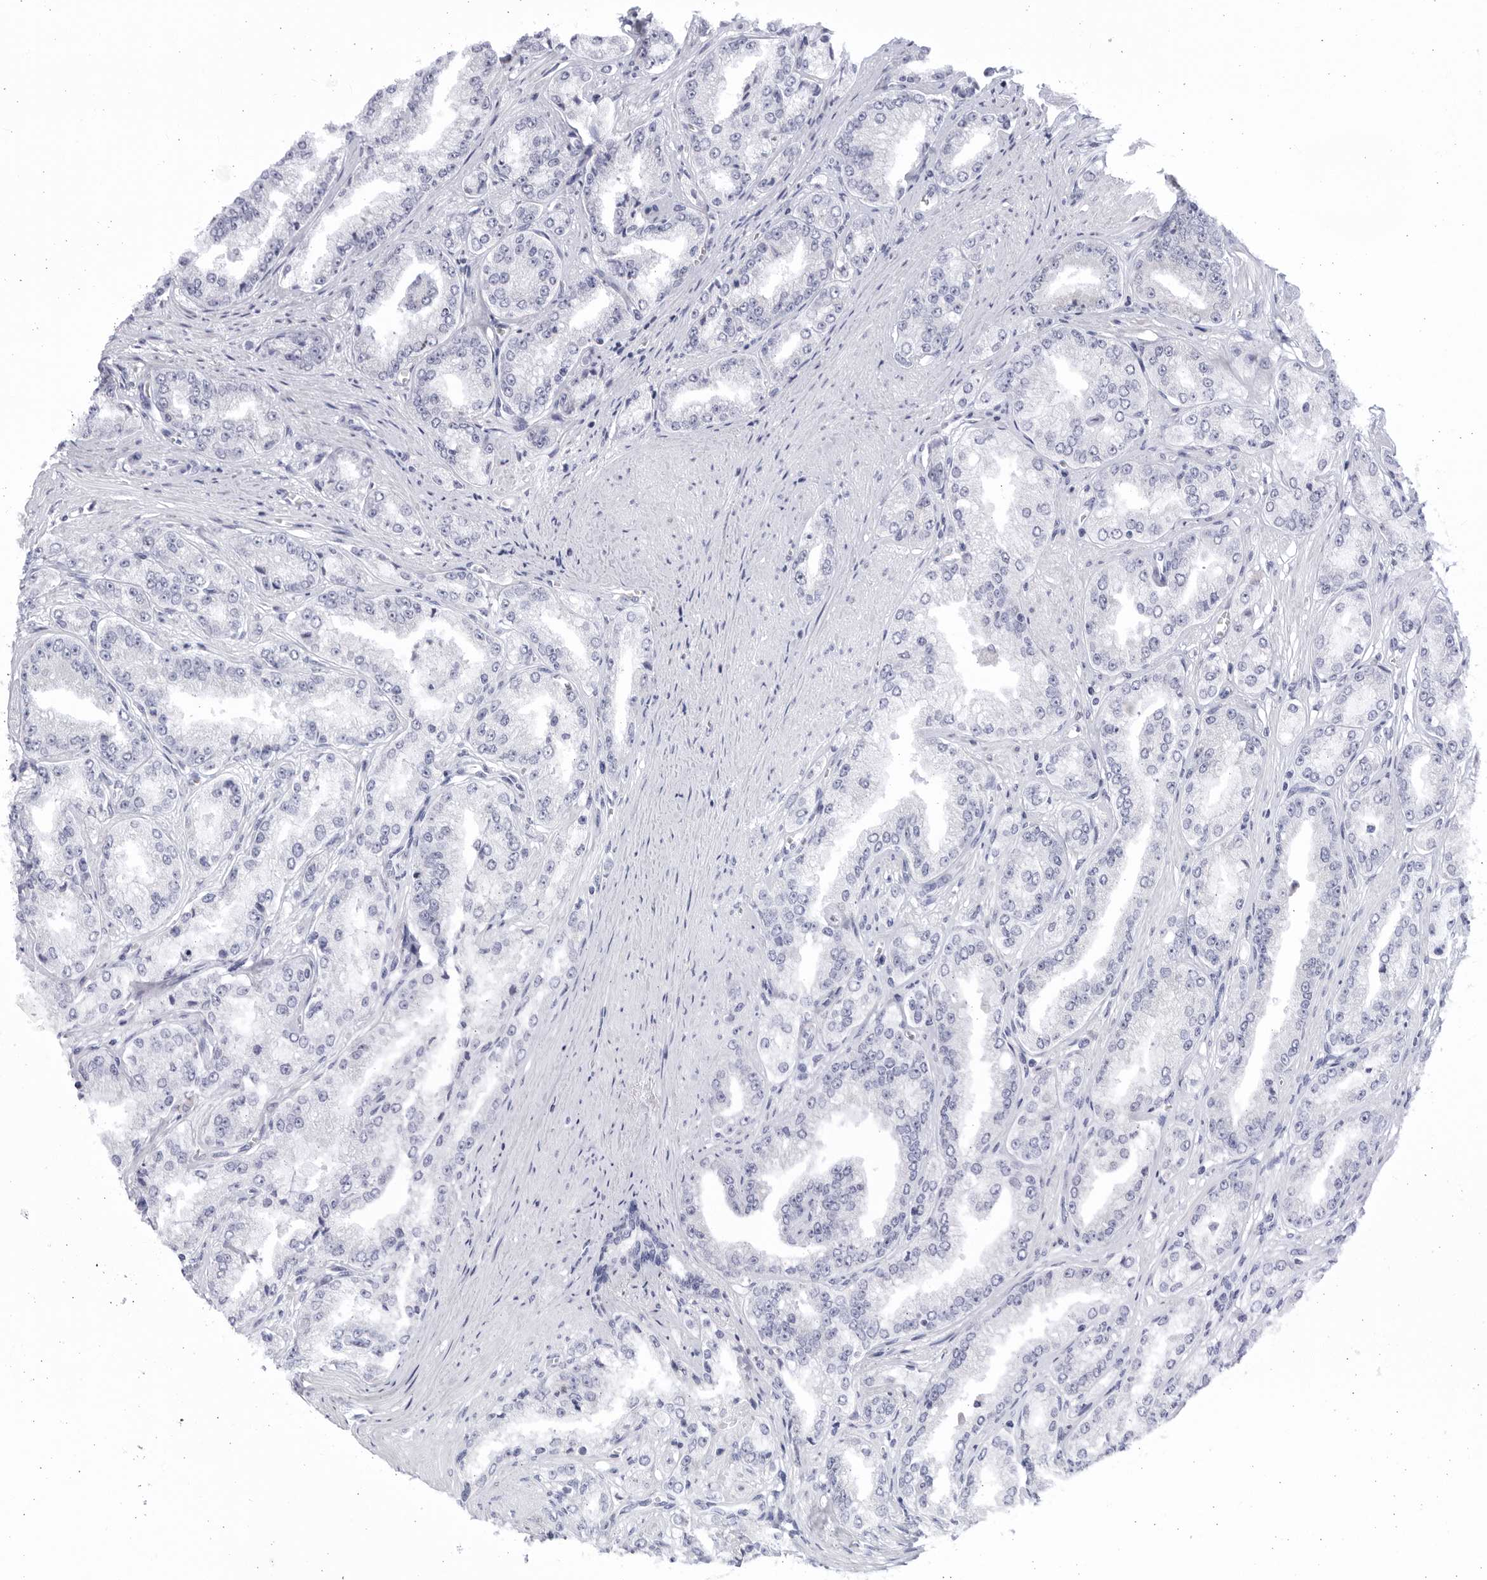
{"staining": {"intensity": "negative", "quantity": "none", "location": "none"}, "tissue": "prostate cancer", "cell_type": "Tumor cells", "image_type": "cancer", "snomed": [{"axis": "morphology", "description": "Adenocarcinoma, High grade"}, {"axis": "topography", "description": "Prostate"}], "caption": "Human adenocarcinoma (high-grade) (prostate) stained for a protein using immunohistochemistry (IHC) demonstrates no expression in tumor cells.", "gene": "CCDC181", "patient": {"sex": "male", "age": 71}}